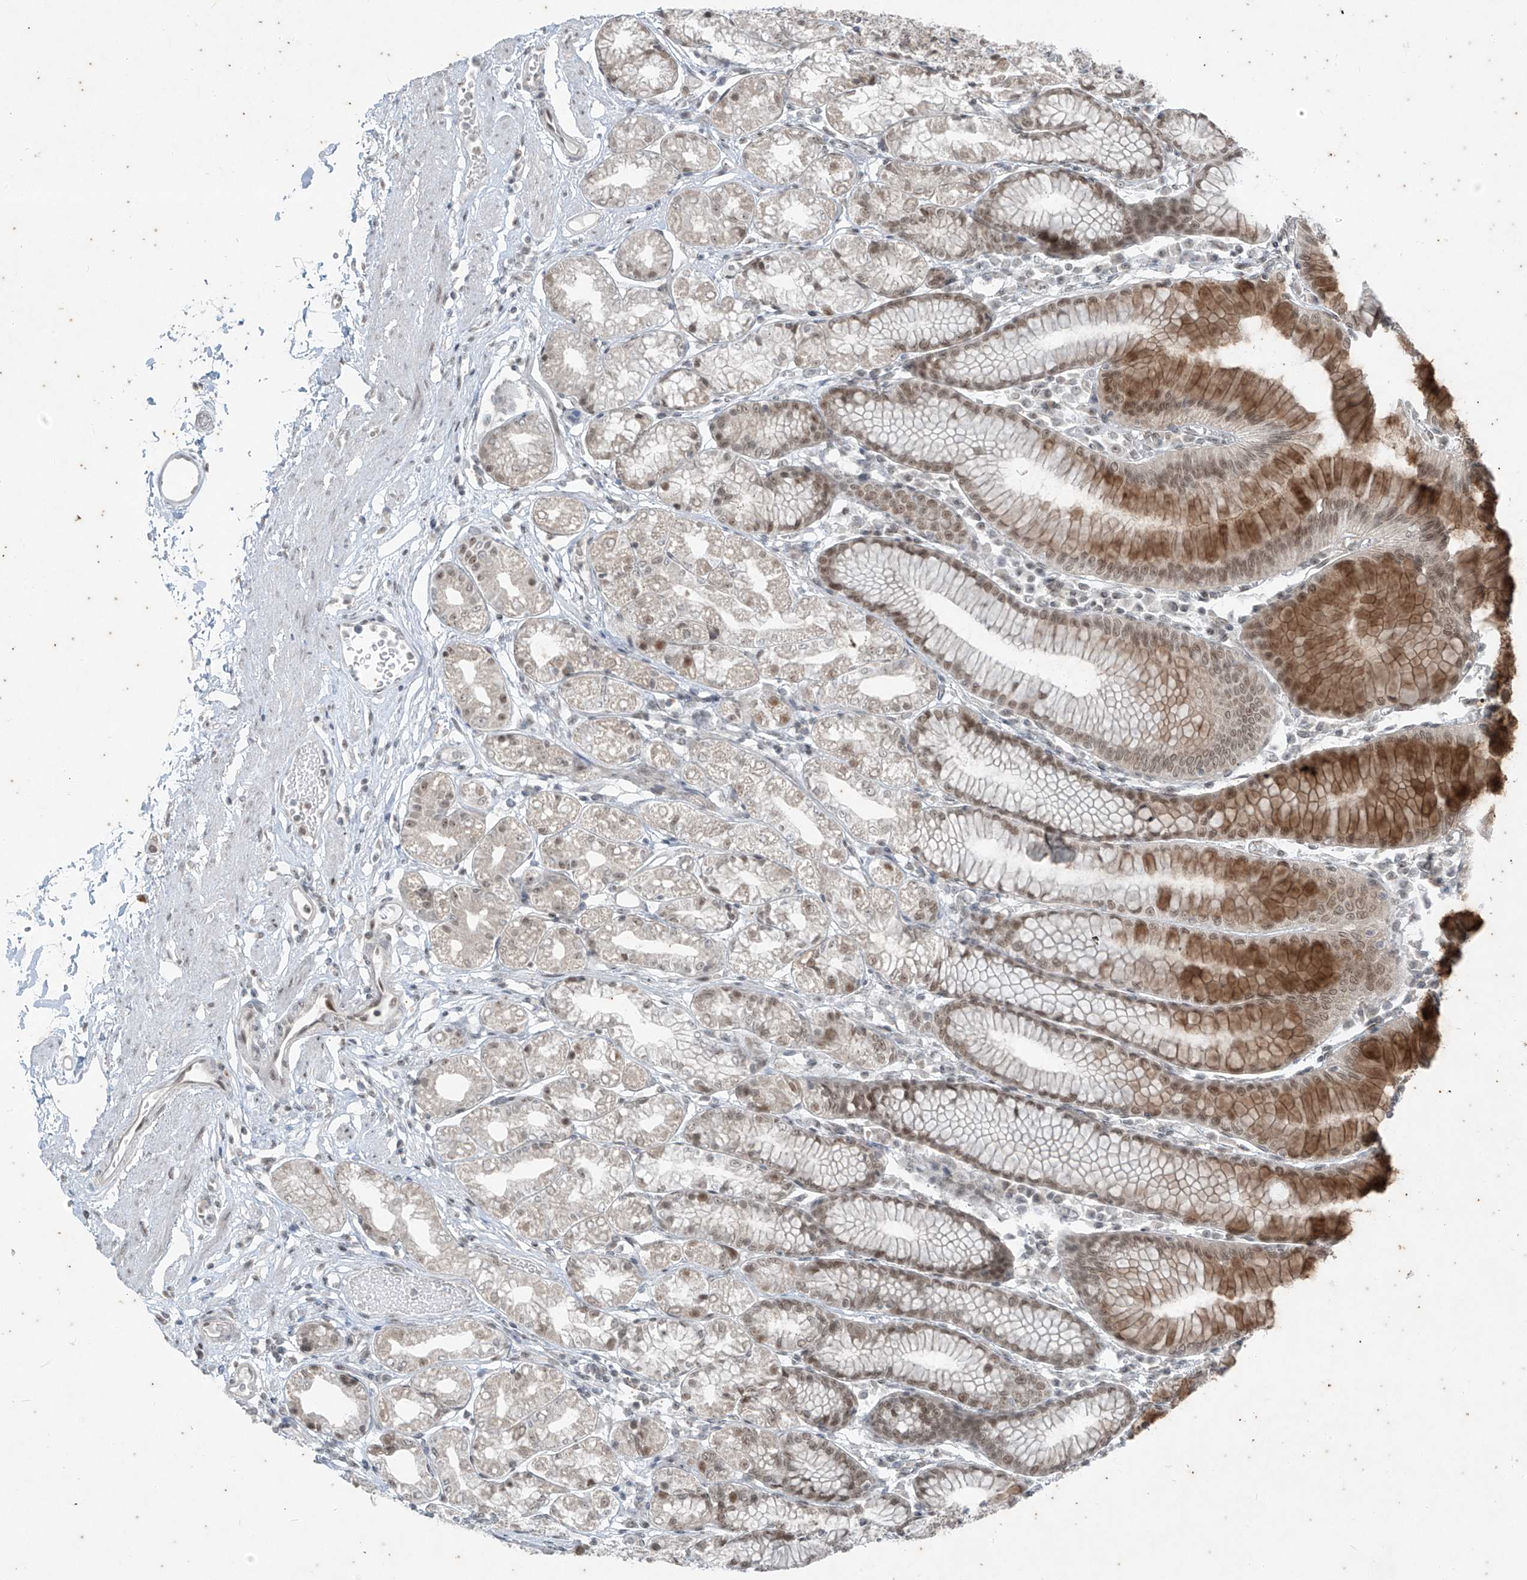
{"staining": {"intensity": "moderate", "quantity": "25%-75%", "location": "cytoplasmic/membranous,nuclear"}, "tissue": "stomach", "cell_type": "Glandular cells", "image_type": "normal", "snomed": [{"axis": "morphology", "description": "Normal tissue, NOS"}, {"axis": "topography", "description": "Stomach"}], "caption": "This histopathology image reveals immunohistochemistry staining of unremarkable human stomach, with medium moderate cytoplasmic/membranous,nuclear expression in about 25%-75% of glandular cells.", "gene": "ZNF354B", "patient": {"sex": "female", "age": 57}}